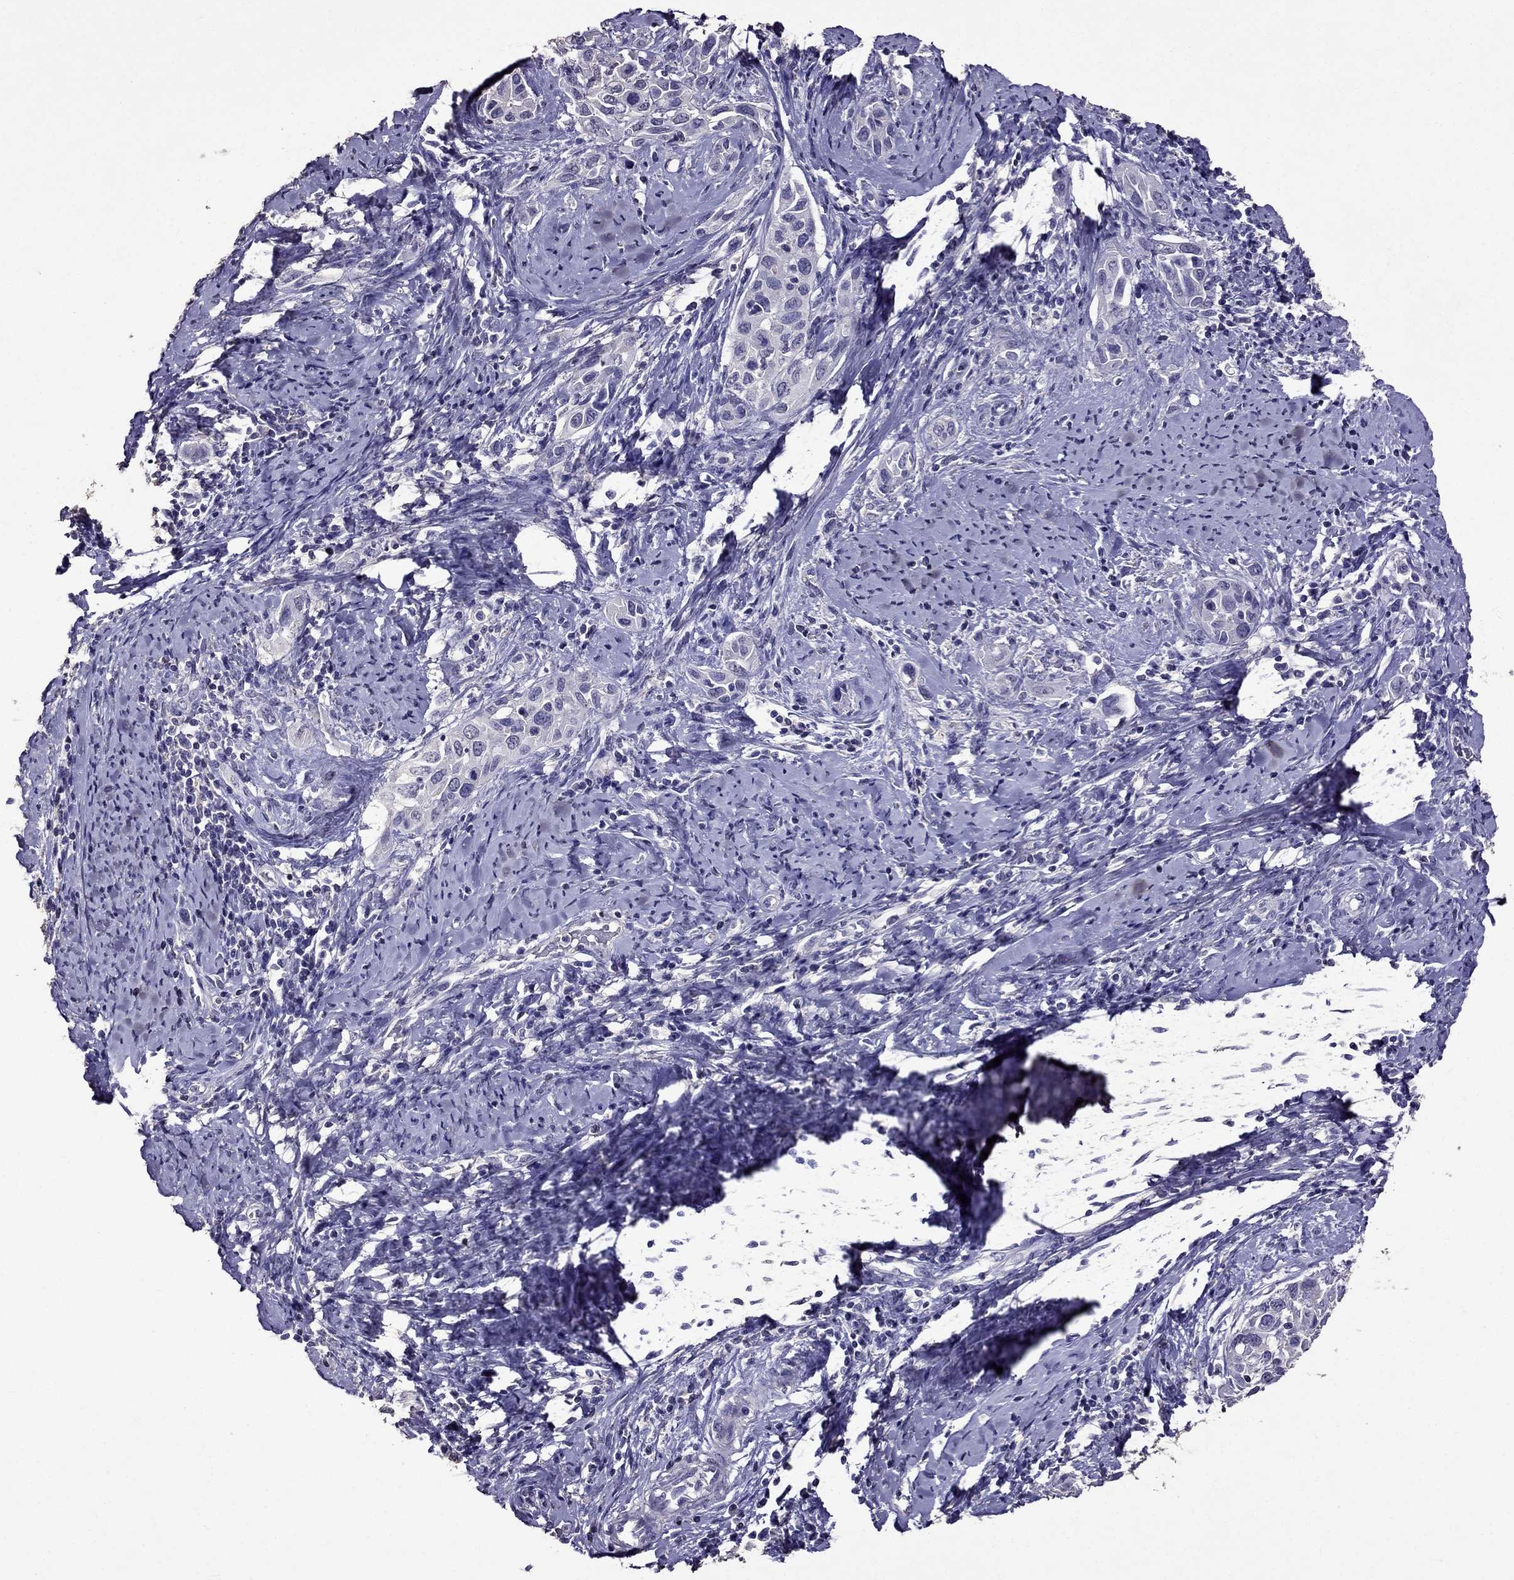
{"staining": {"intensity": "negative", "quantity": "none", "location": "none"}, "tissue": "cervical cancer", "cell_type": "Tumor cells", "image_type": "cancer", "snomed": [{"axis": "morphology", "description": "Squamous cell carcinoma, NOS"}, {"axis": "topography", "description": "Cervix"}], "caption": "There is no significant staining in tumor cells of squamous cell carcinoma (cervical). The staining was performed using DAB to visualize the protein expression in brown, while the nuclei were stained in blue with hematoxylin (Magnification: 20x).", "gene": "NKX3-1", "patient": {"sex": "female", "age": 51}}